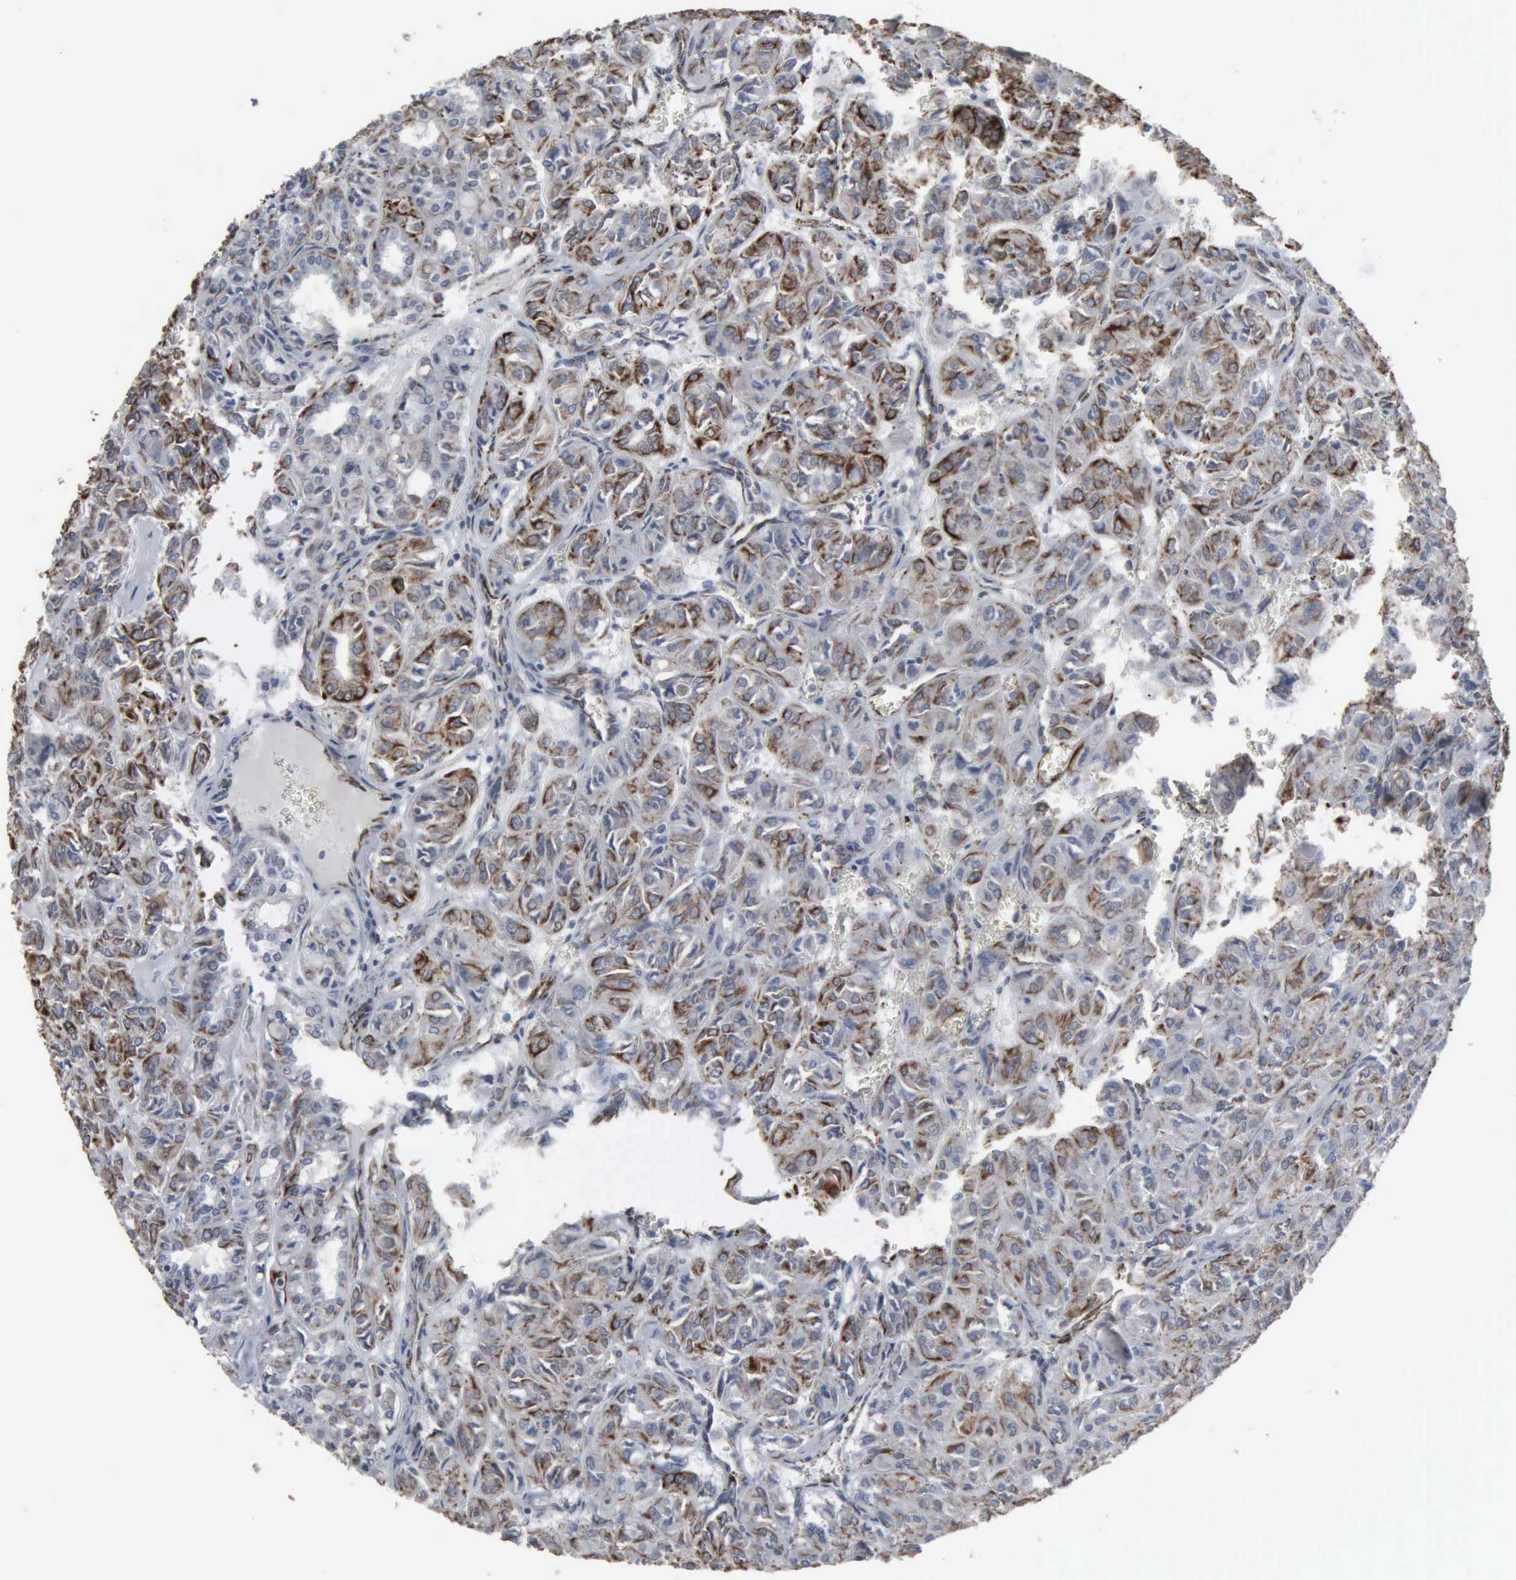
{"staining": {"intensity": "moderate", "quantity": "25%-75%", "location": "cytoplasmic/membranous,nuclear"}, "tissue": "thyroid cancer", "cell_type": "Tumor cells", "image_type": "cancer", "snomed": [{"axis": "morphology", "description": "Follicular adenoma carcinoma, NOS"}, {"axis": "topography", "description": "Thyroid gland"}], "caption": "An immunohistochemistry (IHC) image of tumor tissue is shown. Protein staining in brown labels moderate cytoplasmic/membranous and nuclear positivity in thyroid cancer (follicular adenoma carcinoma) within tumor cells. Ihc stains the protein in brown and the nuclei are stained blue.", "gene": "CCNE1", "patient": {"sex": "female", "age": 71}}